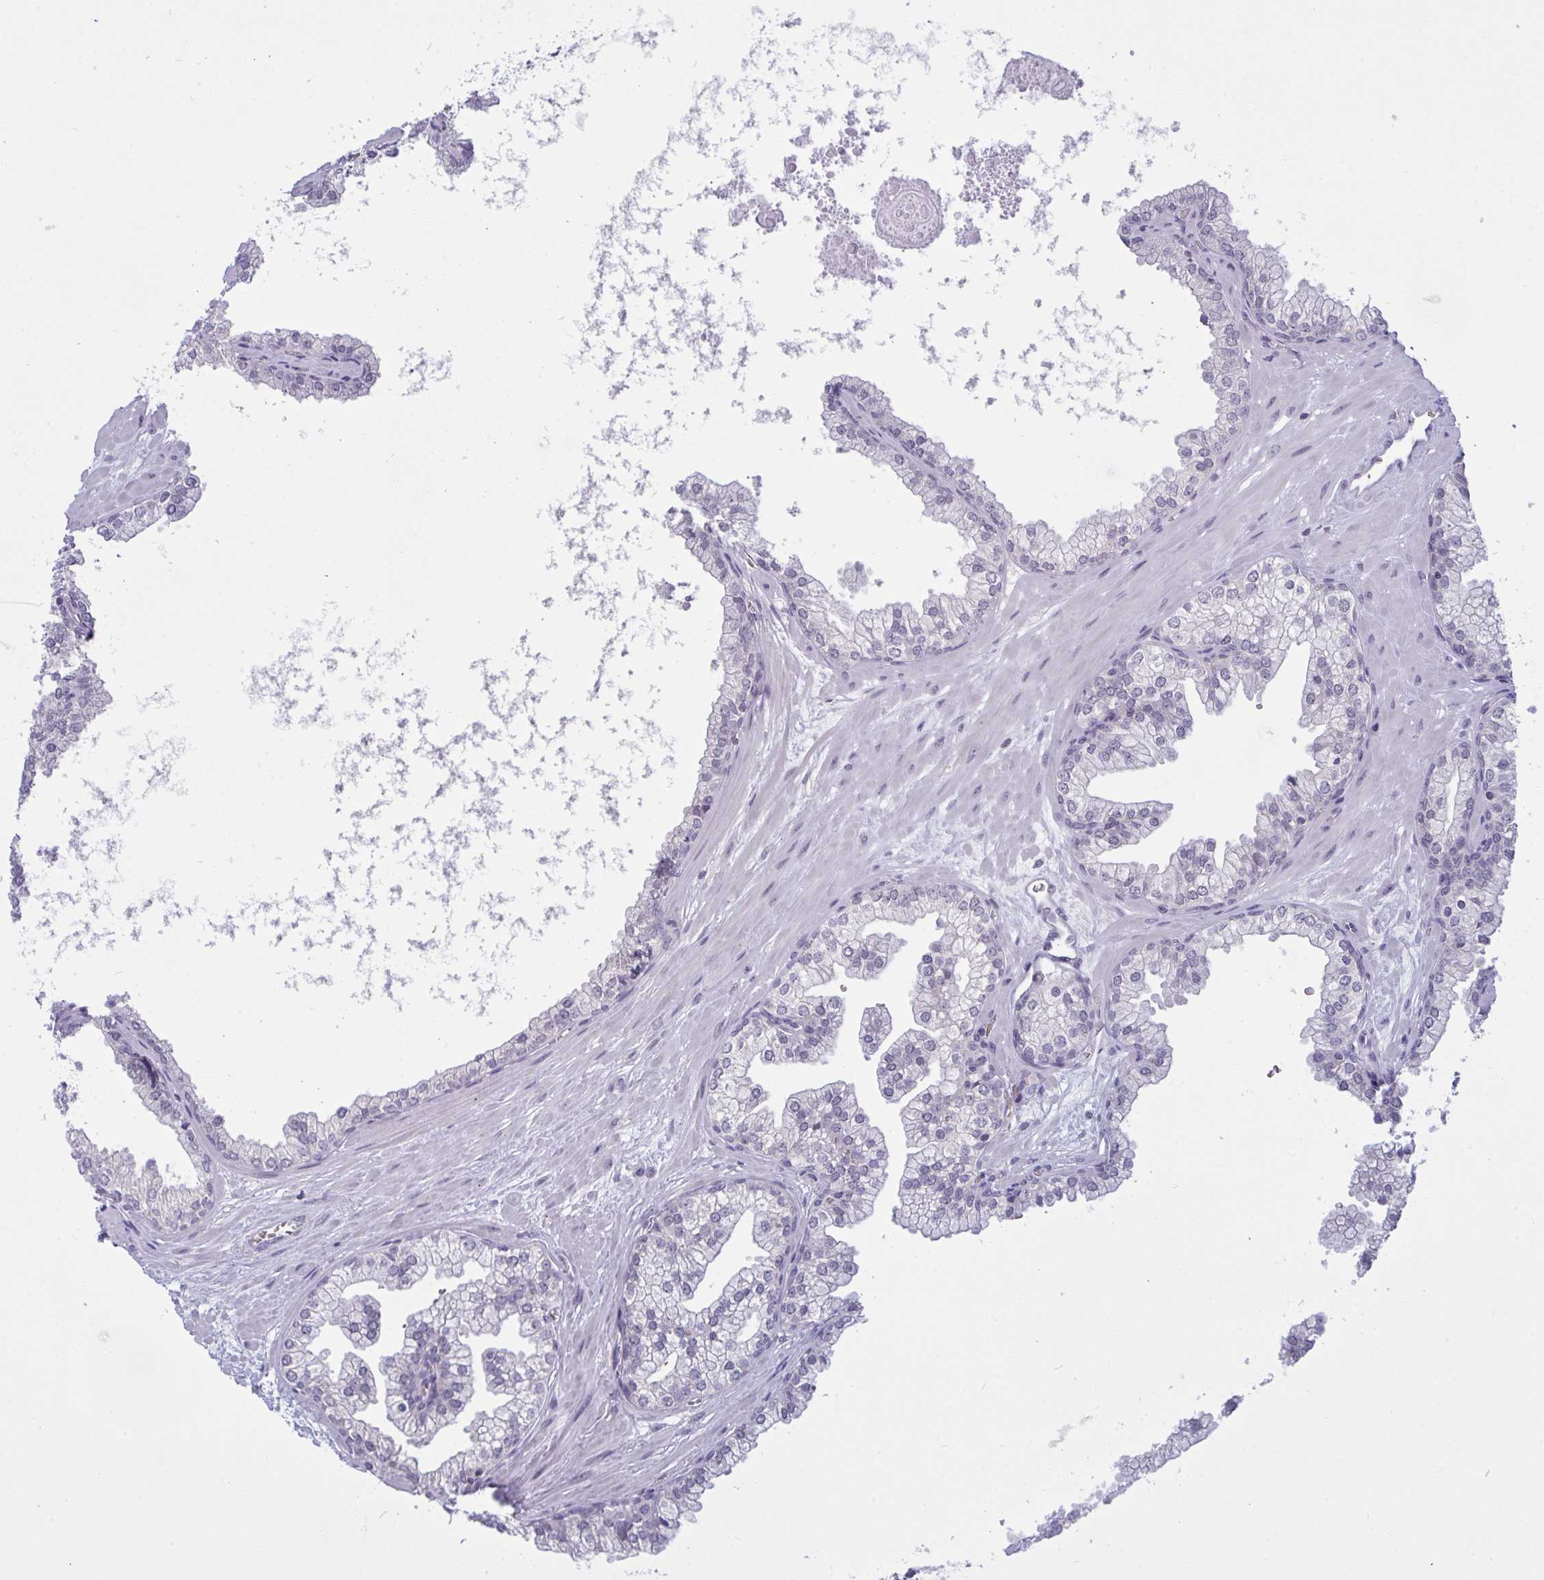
{"staining": {"intensity": "negative", "quantity": "none", "location": "none"}, "tissue": "prostate", "cell_type": "Glandular cells", "image_type": "normal", "snomed": [{"axis": "morphology", "description": "Normal tissue, NOS"}, {"axis": "topography", "description": "Prostate"}, {"axis": "topography", "description": "Peripheral nerve tissue"}], "caption": "A photomicrograph of prostate stained for a protein shows no brown staining in glandular cells. (DAB immunohistochemistry with hematoxylin counter stain).", "gene": "ZNF784", "patient": {"sex": "male", "age": 61}}